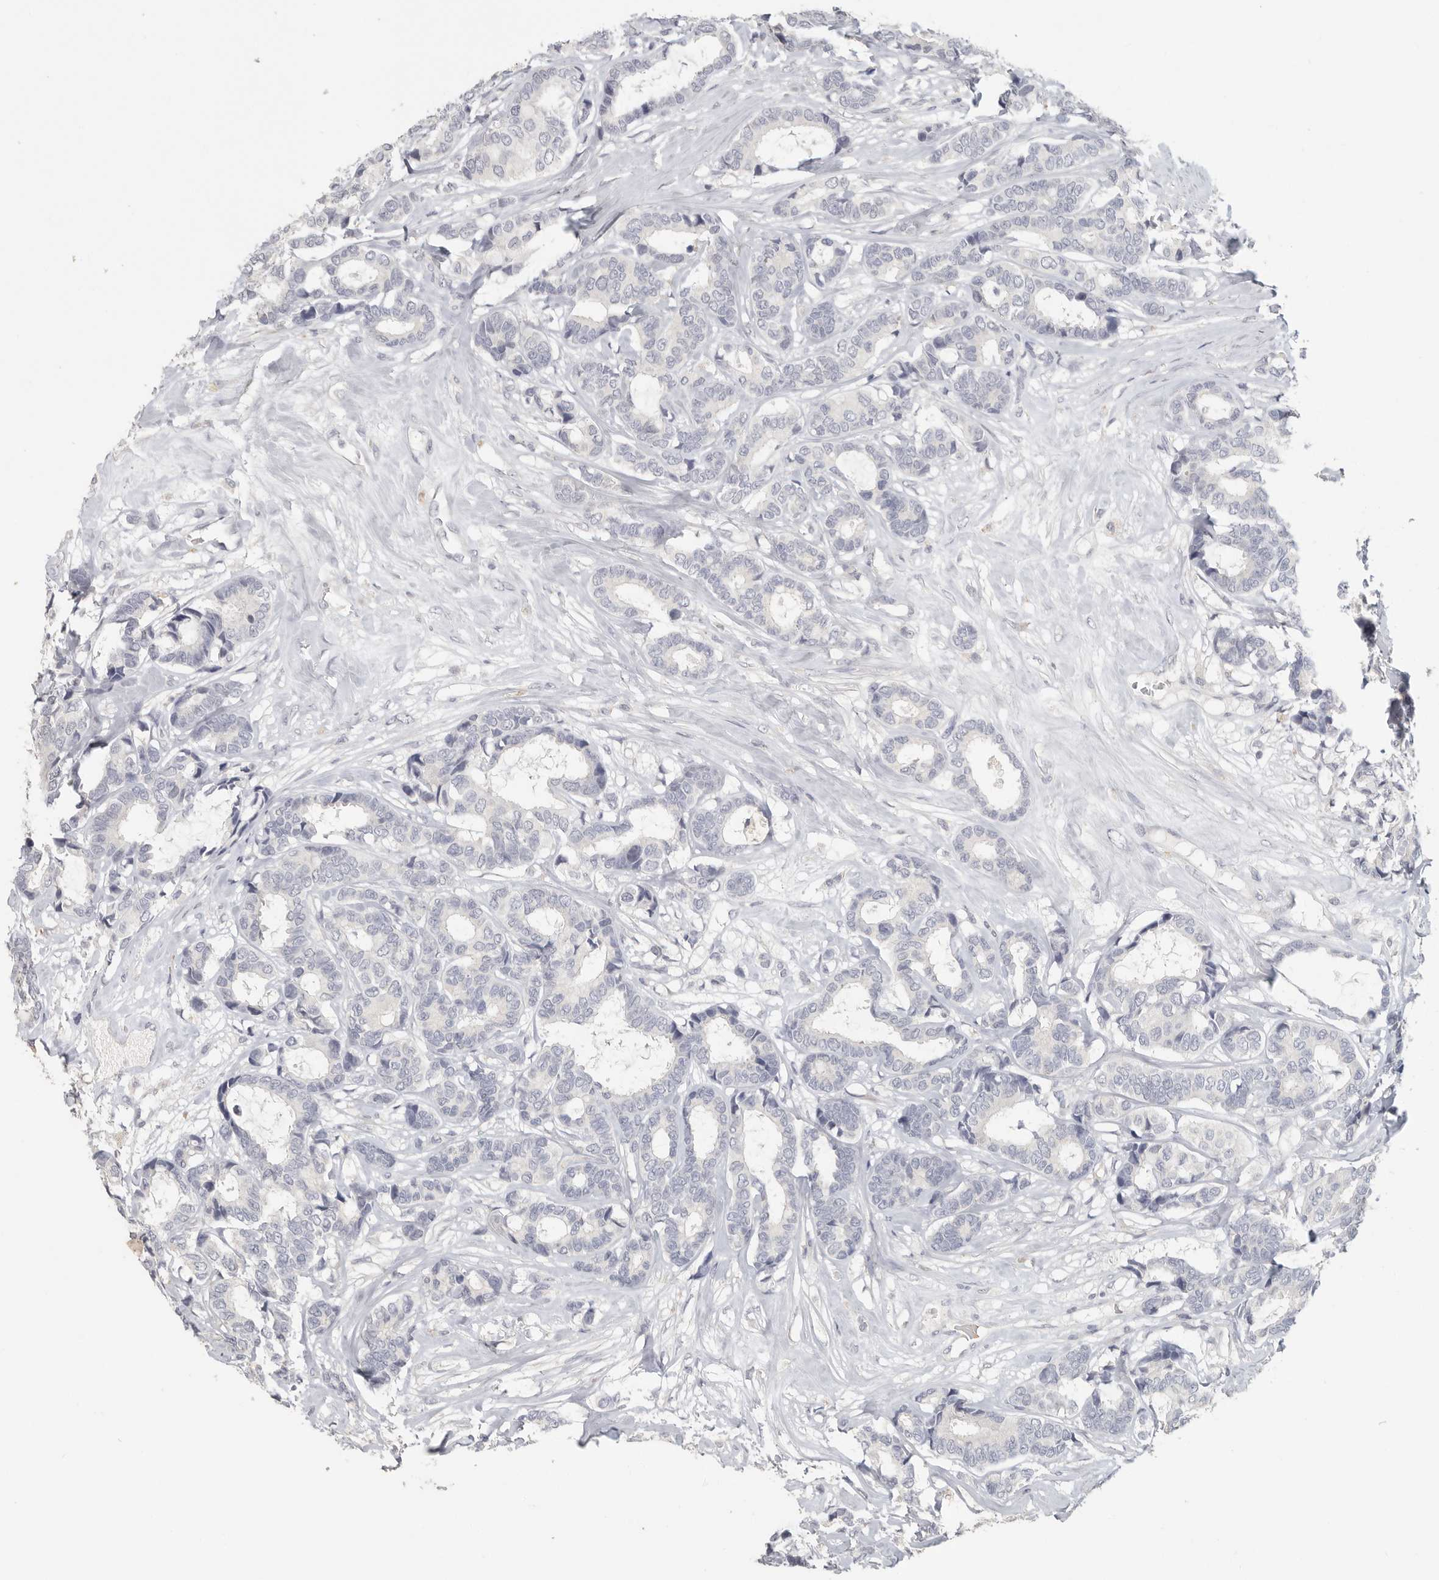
{"staining": {"intensity": "negative", "quantity": "none", "location": "none"}, "tissue": "breast cancer", "cell_type": "Tumor cells", "image_type": "cancer", "snomed": [{"axis": "morphology", "description": "Duct carcinoma"}, {"axis": "topography", "description": "Breast"}], "caption": "This is a histopathology image of IHC staining of intraductal carcinoma (breast), which shows no expression in tumor cells.", "gene": "DNAJC11", "patient": {"sex": "female", "age": 87}}